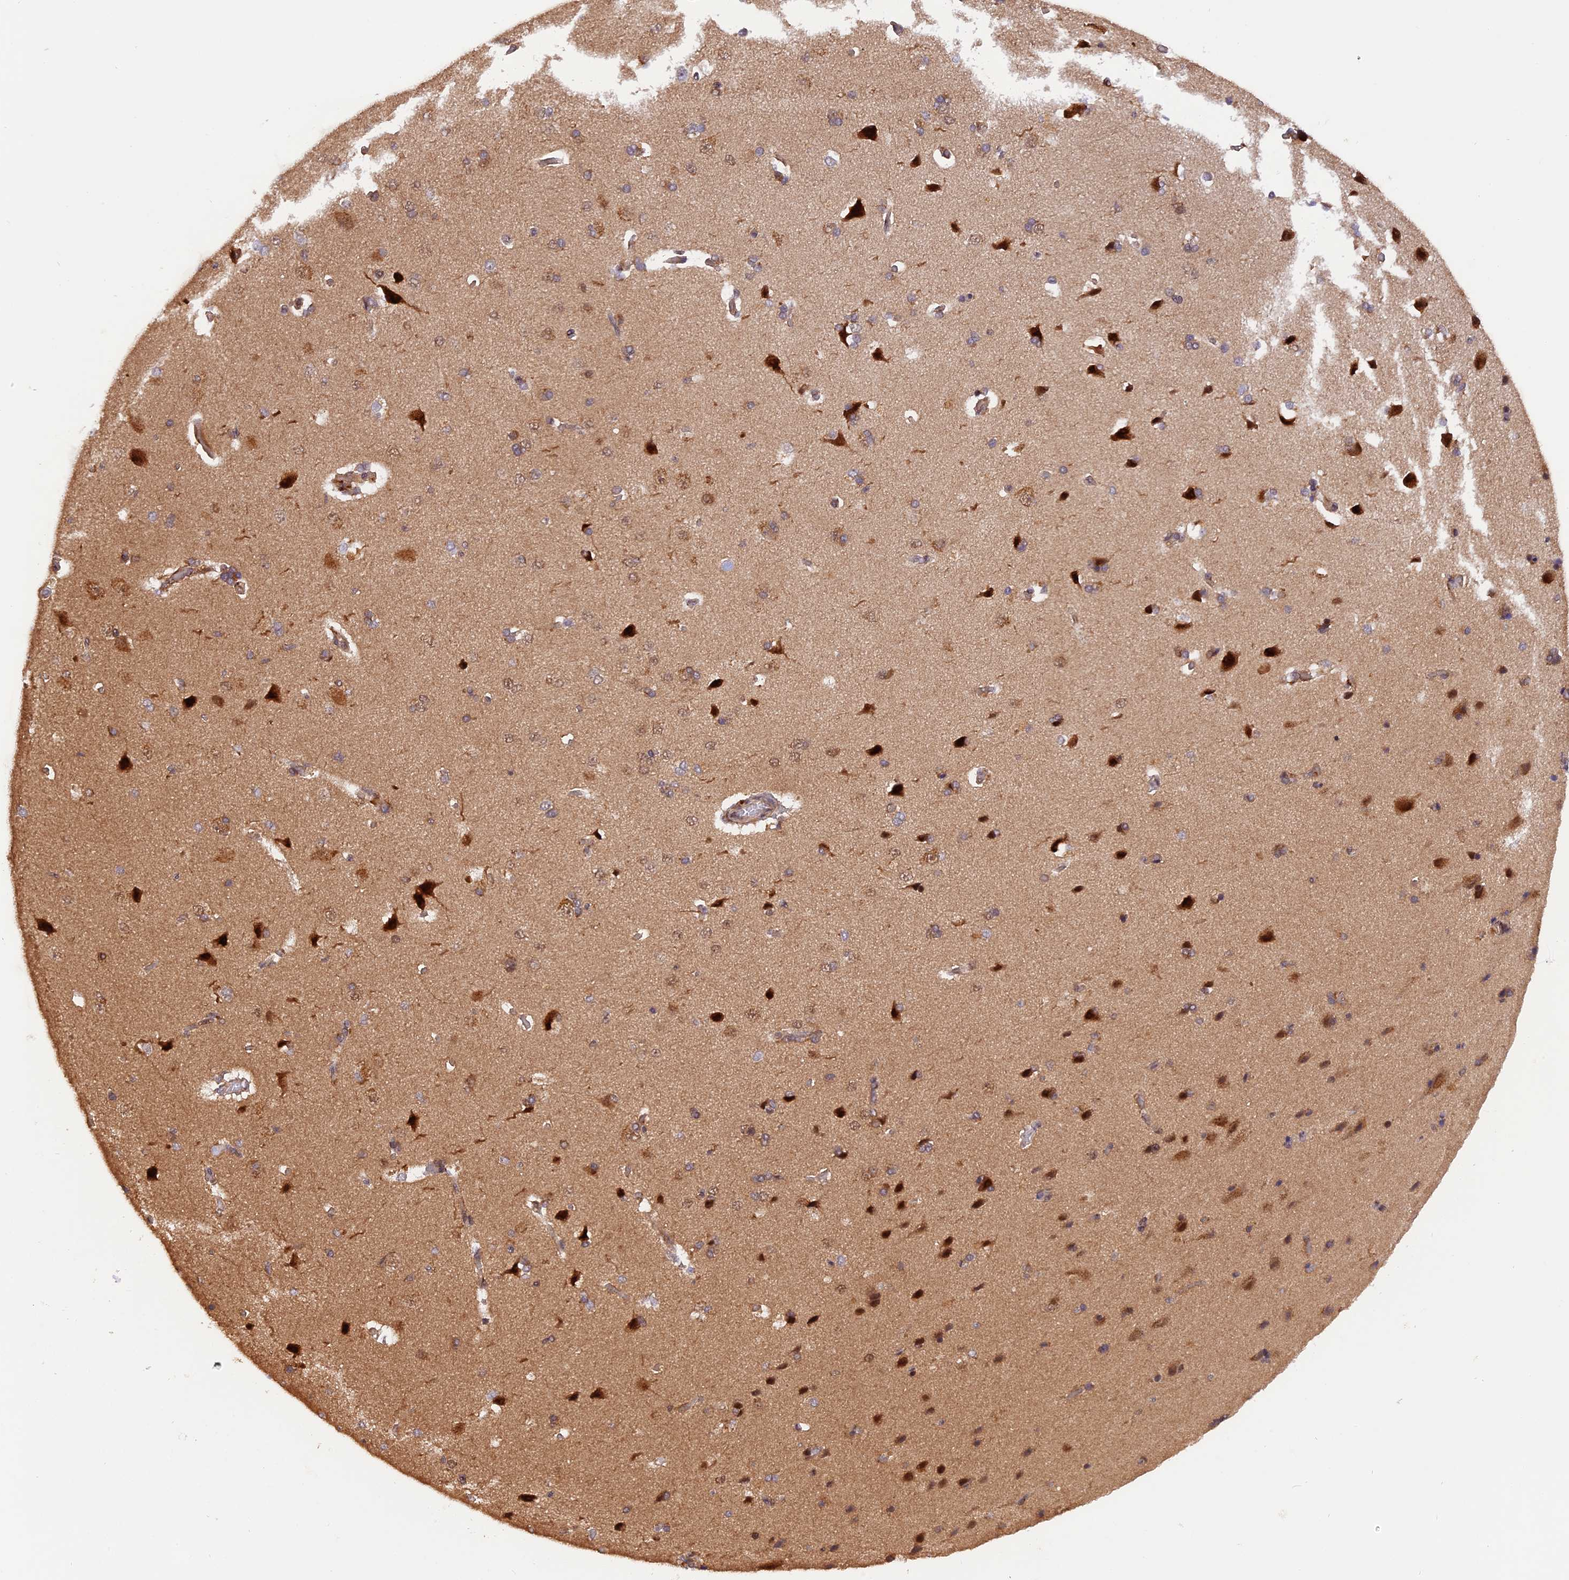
{"staining": {"intensity": "weak", "quantity": "25%-75%", "location": "cytoplasmic/membranous"}, "tissue": "cerebral cortex", "cell_type": "Endothelial cells", "image_type": "normal", "snomed": [{"axis": "morphology", "description": "Normal tissue, NOS"}, {"axis": "topography", "description": "Cerebral cortex"}], "caption": "Brown immunohistochemical staining in normal human cerebral cortex demonstrates weak cytoplasmic/membranous positivity in about 25%-75% of endothelial cells. The staining is performed using DAB brown chromogen to label protein expression. The nuclei are counter-stained blue using hematoxylin.", "gene": "SAMD4A", "patient": {"sex": "male", "age": 62}}